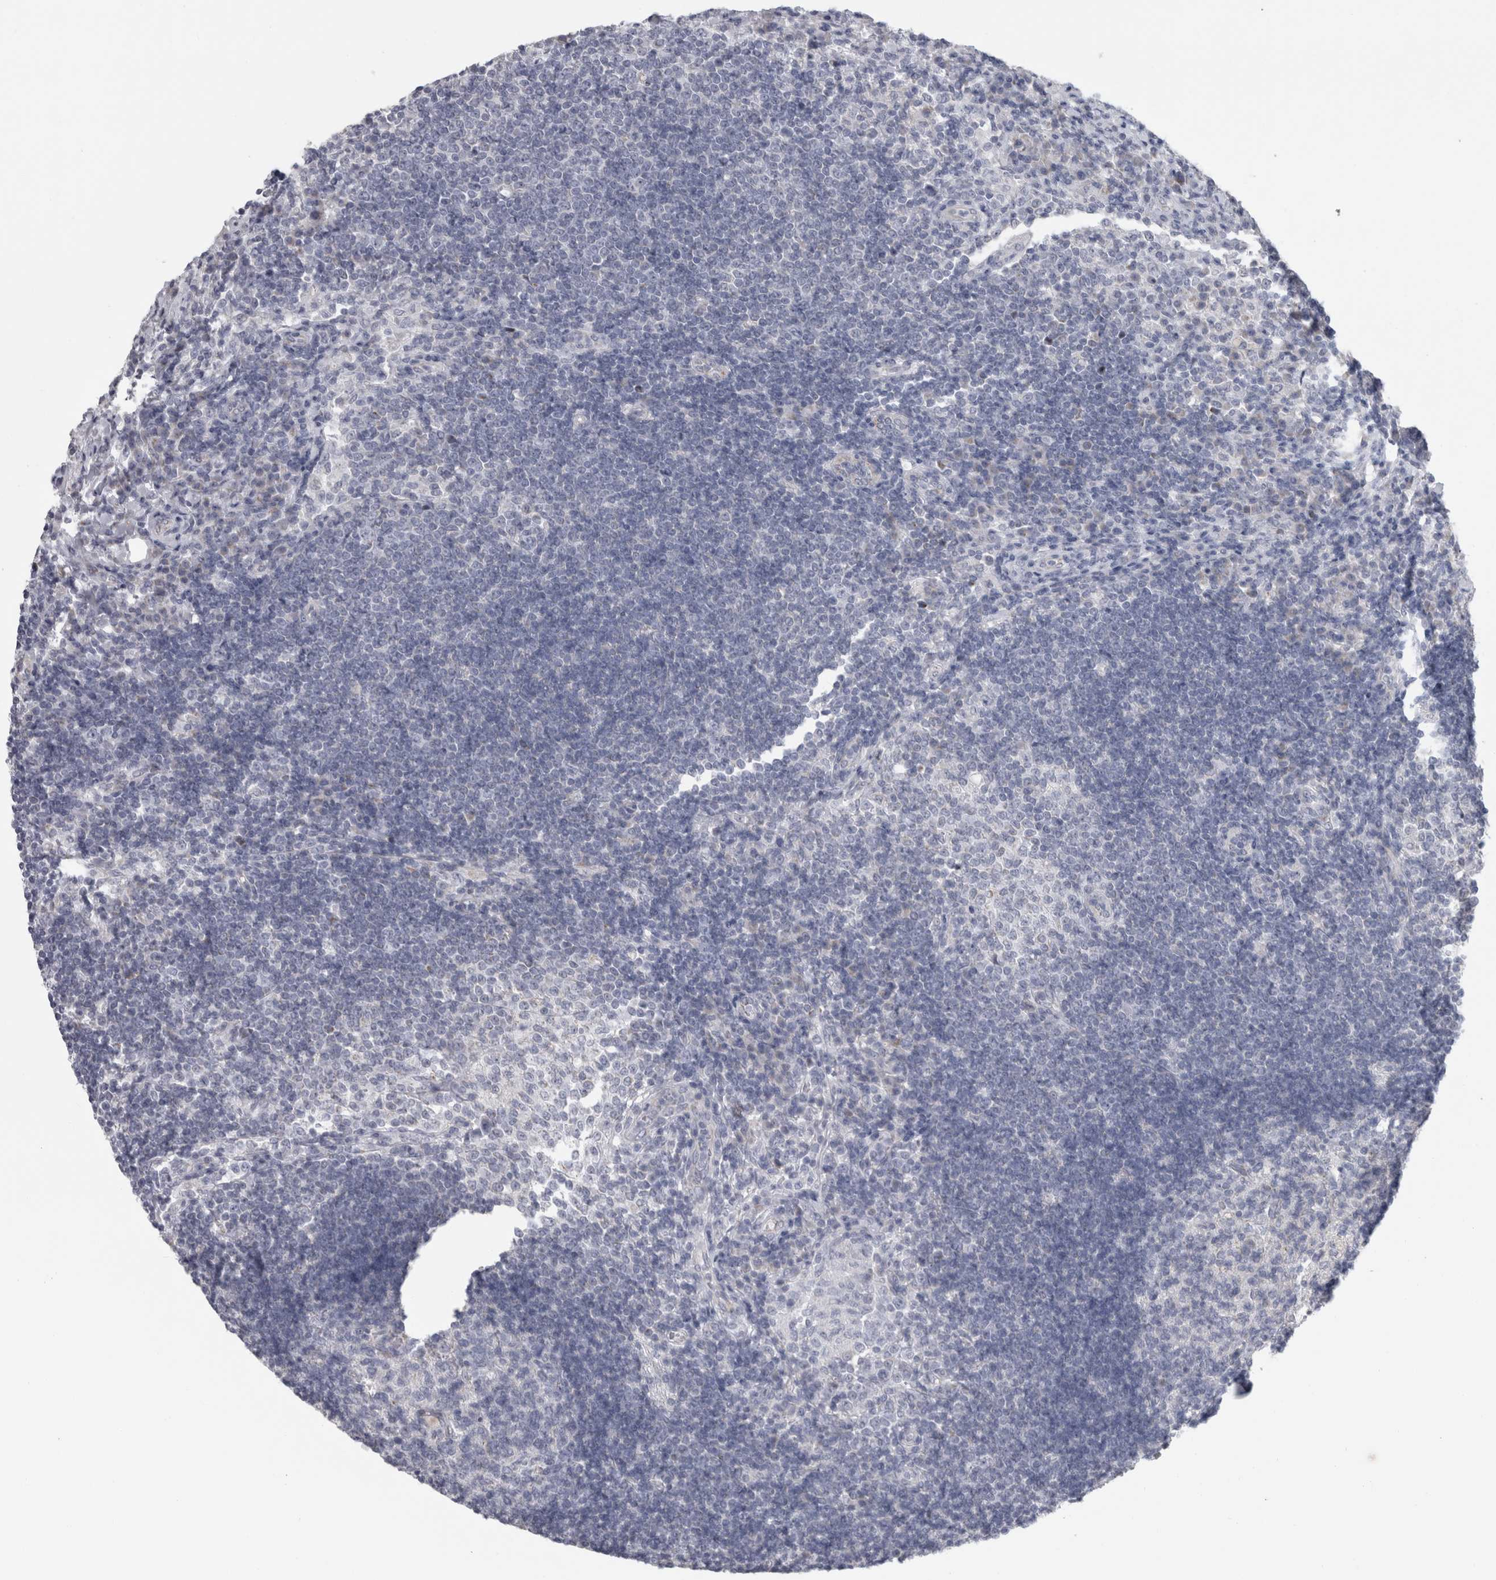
{"staining": {"intensity": "negative", "quantity": "none", "location": "none"}, "tissue": "lymph node", "cell_type": "Germinal center cells", "image_type": "normal", "snomed": [{"axis": "morphology", "description": "Normal tissue, NOS"}, {"axis": "topography", "description": "Lymph node"}], "caption": "Image shows no significant protein staining in germinal center cells of unremarkable lymph node. (DAB immunohistochemistry visualized using brightfield microscopy, high magnification).", "gene": "FXYD7", "patient": {"sex": "female", "age": 53}}